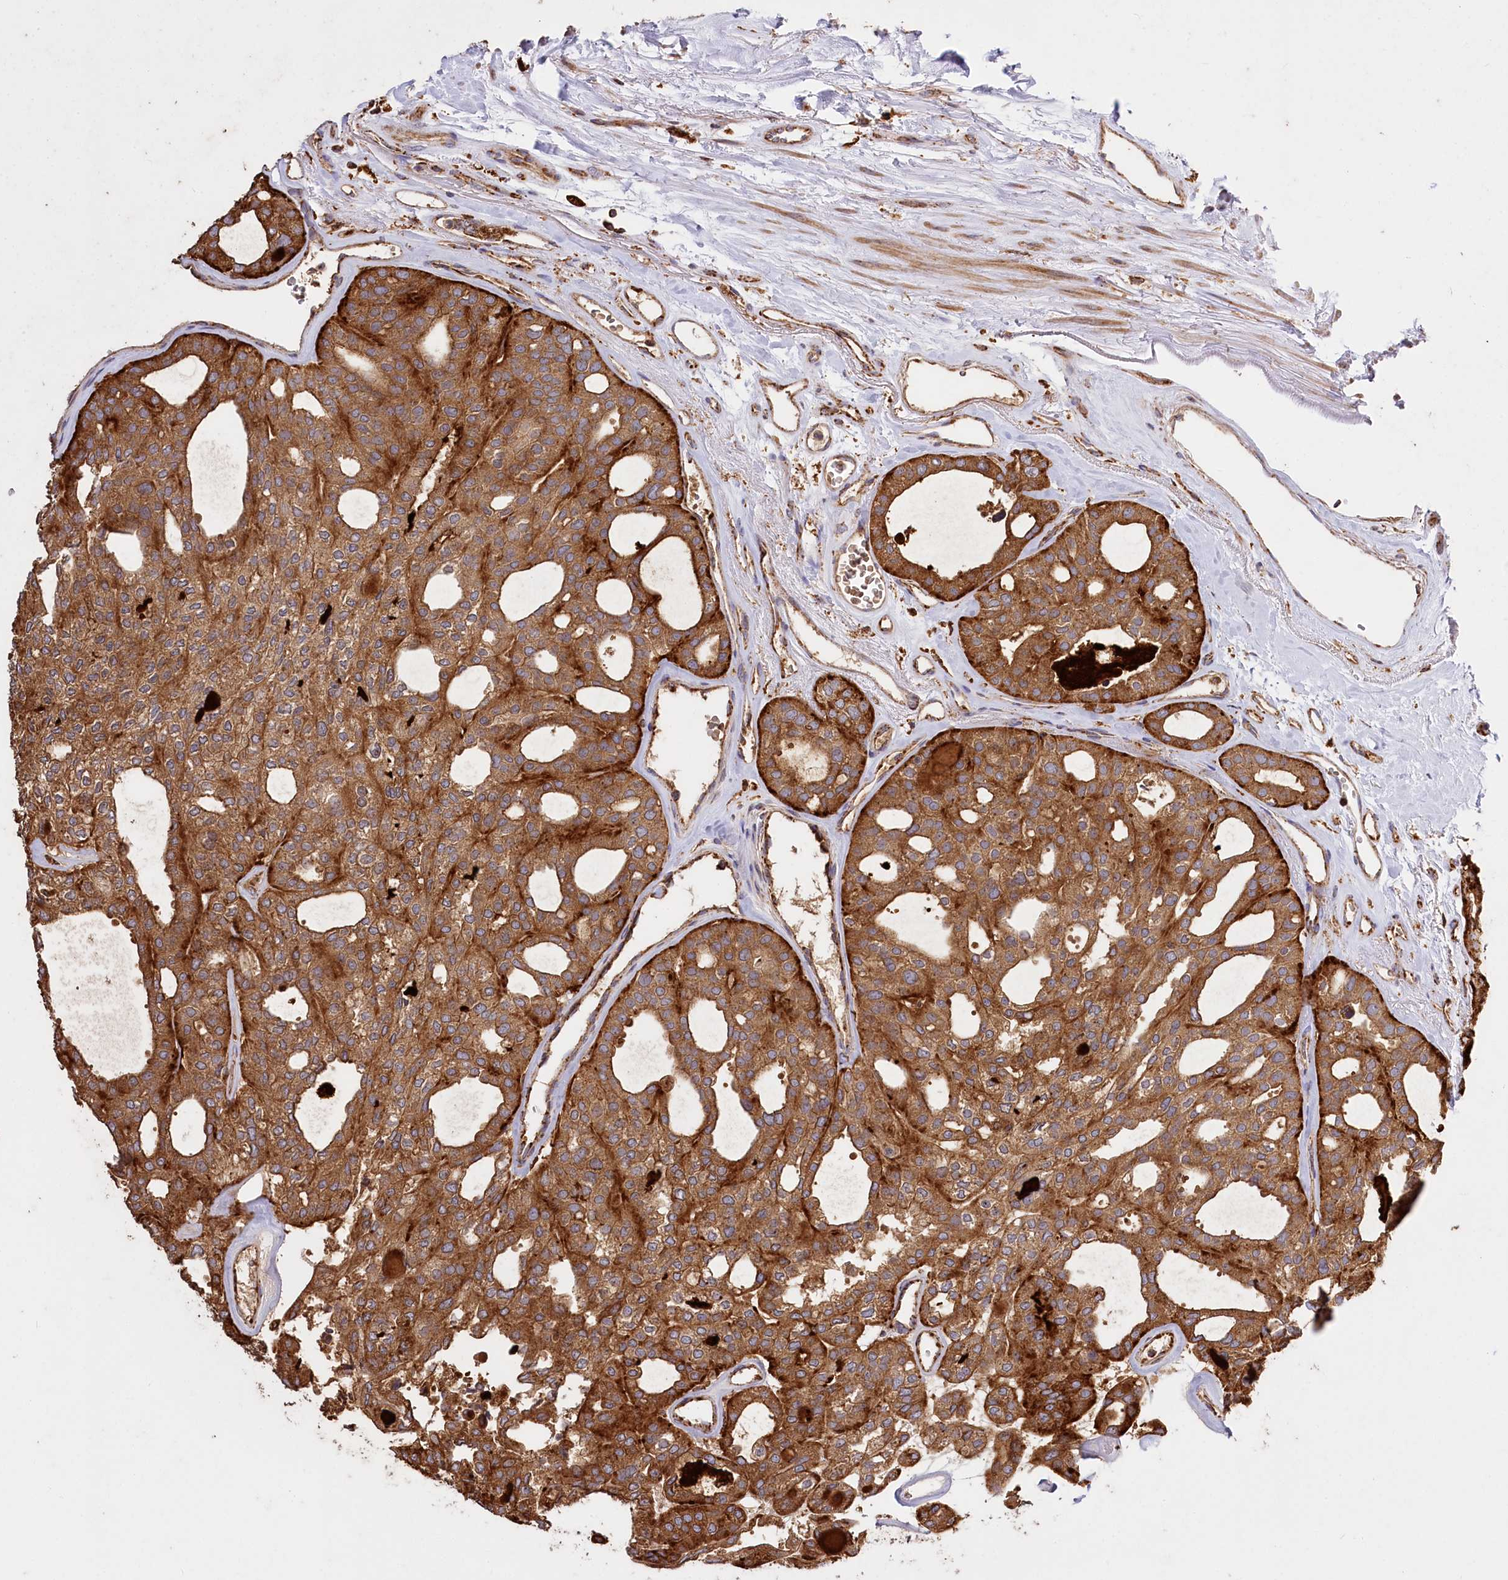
{"staining": {"intensity": "moderate", "quantity": ">75%", "location": "cytoplasmic/membranous"}, "tissue": "thyroid cancer", "cell_type": "Tumor cells", "image_type": "cancer", "snomed": [{"axis": "morphology", "description": "Follicular adenoma carcinoma, NOS"}, {"axis": "topography", "description": "Thyroid gland"}], "caption": "Human thyroid cancer stained with a protein marker displays moderate staining in tumor cells.", "gene": "CARD19", "patient": {"sex": "male", "age": 75}}